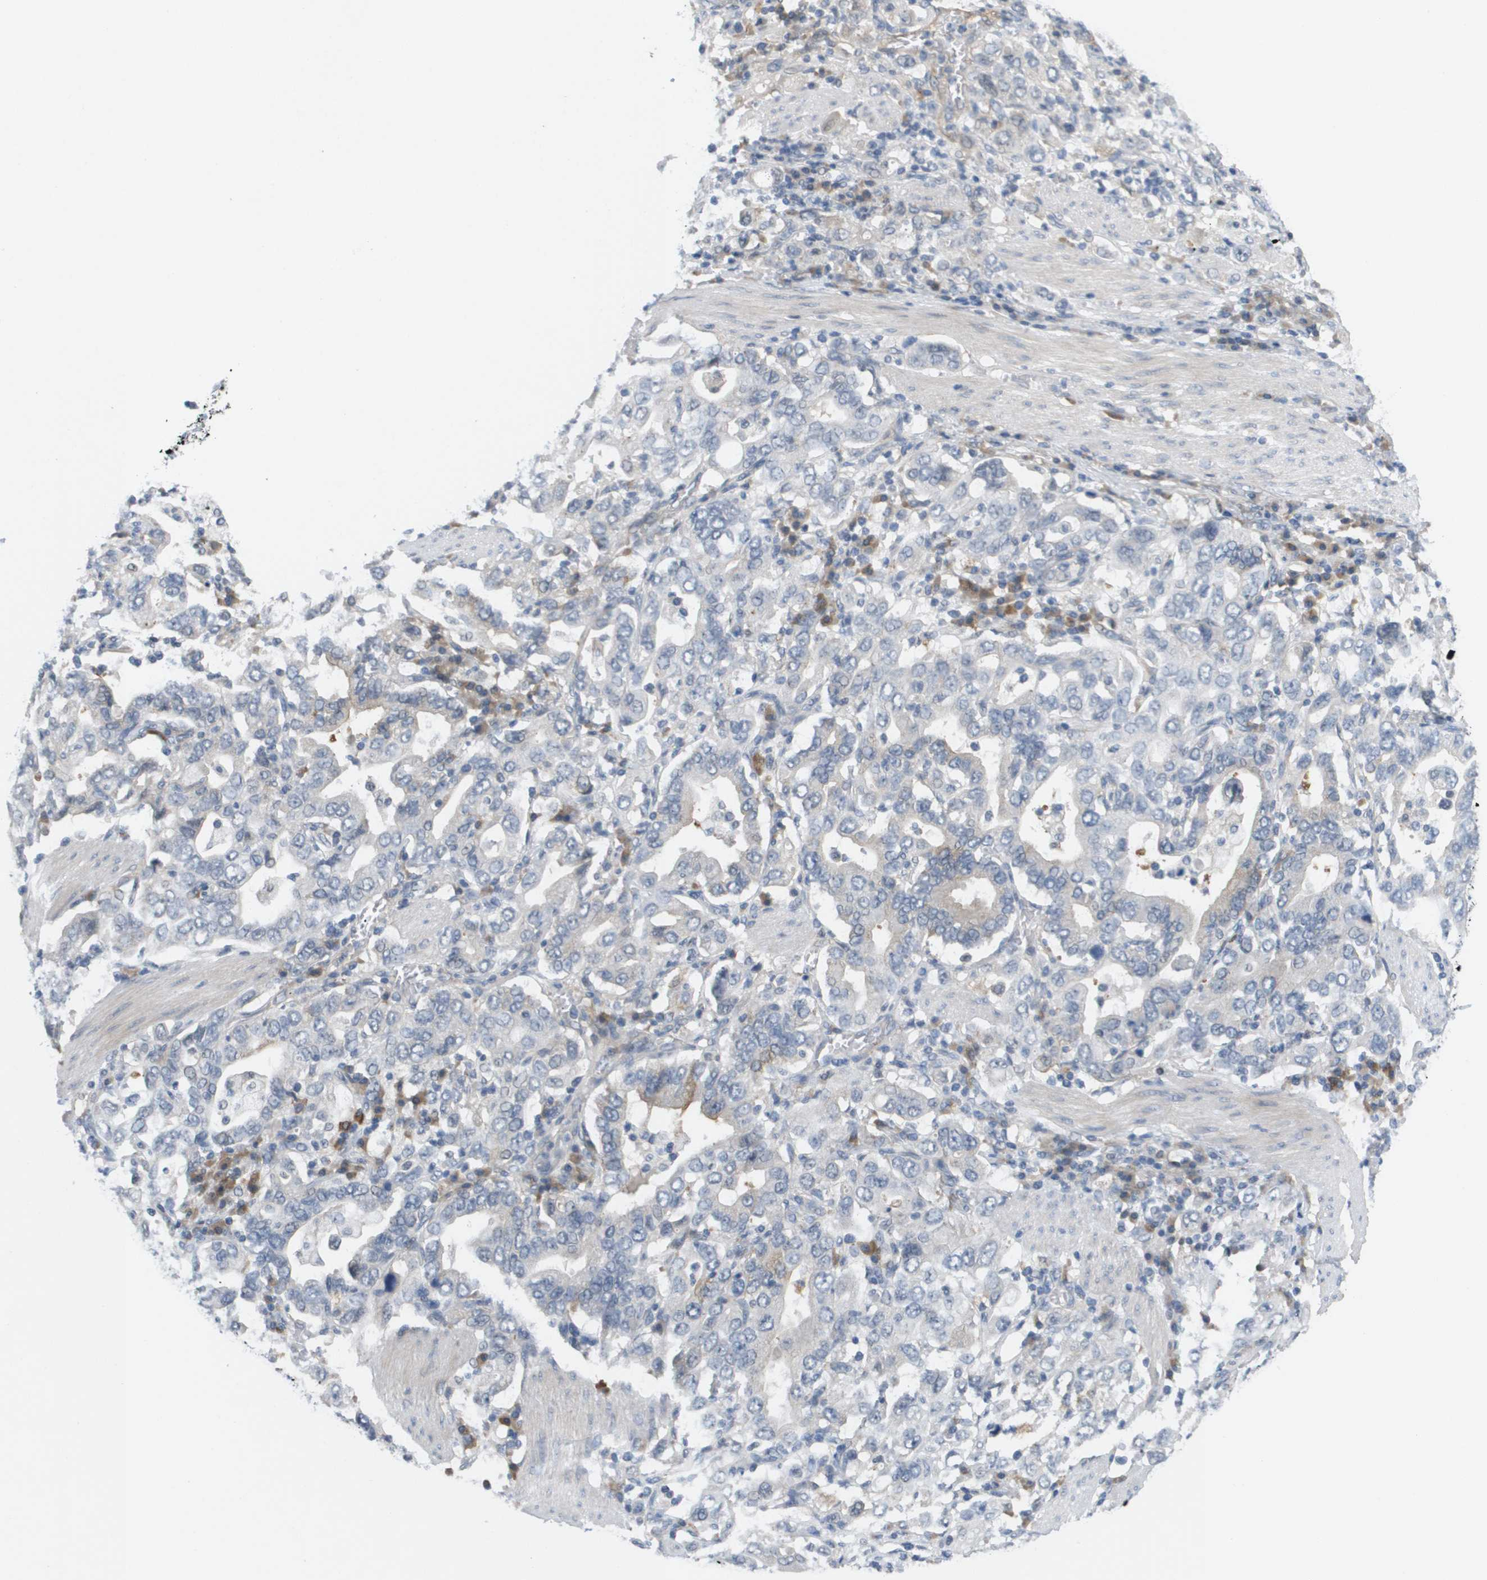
{"staining": {"intensity": "negative", "quantity": "none", "location": "none"}, "tissue": "stomach cancer", "cell_type": "Tumor cells", "image_type": "cancer", "snomed": [{"axis": "morphology", "description": "Adenocarcinoma, NOS"}, {"axis": "topography", "description": "Stomach, upper"}], "caption": "IHC photomicrograph of stomach cancer stained for a protein (brown), which reveals no positivity in tumor cells. (DAB (3,3'-diaminobenzidine) immunohistochemistry, high magnification).", "gene": "MARCHF8", "patient": {"sex": "male", "age": 62}}